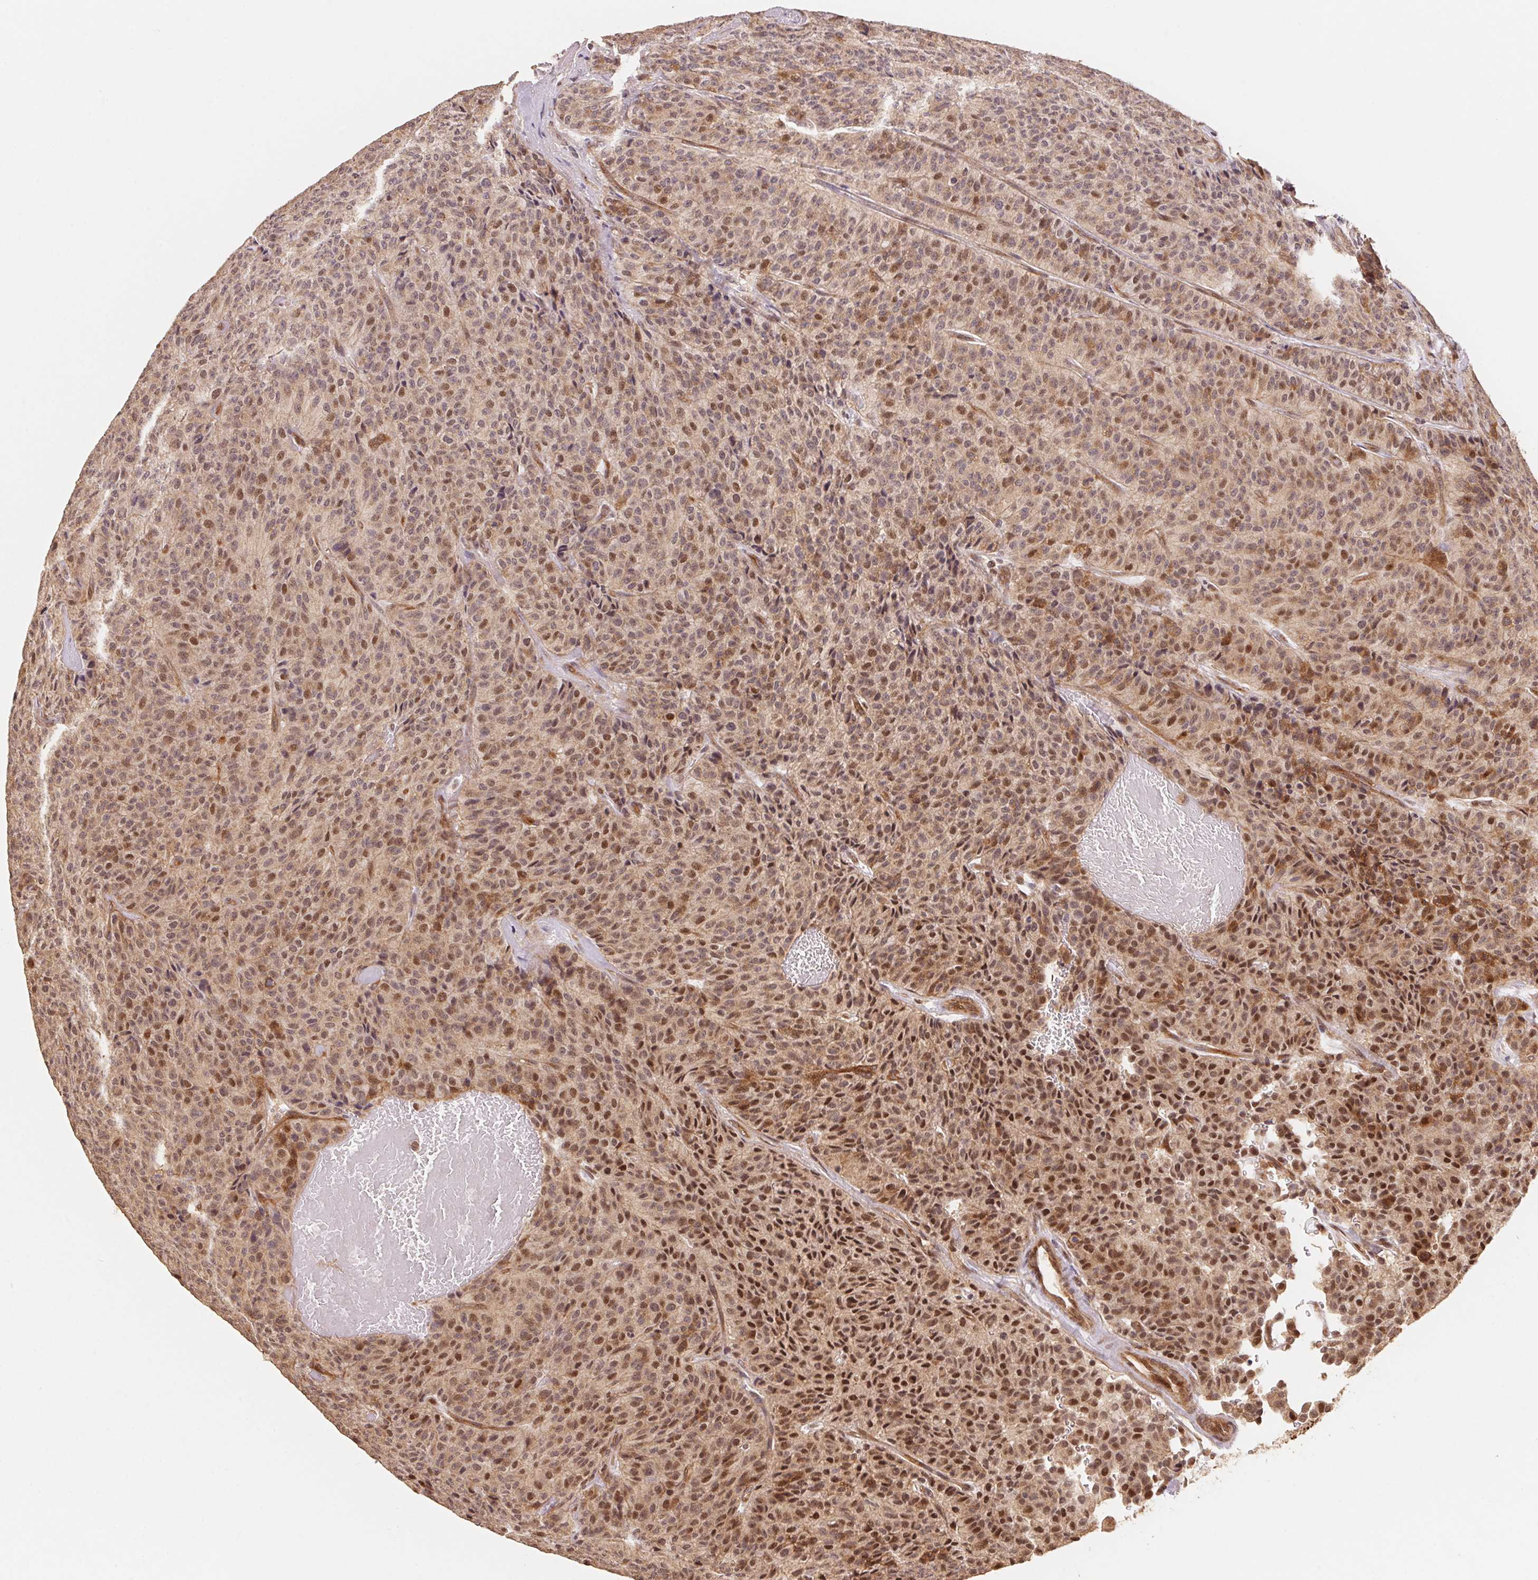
{"staining": {"intensity": "moderate", "quantity": "25%-75%", "location": "nuclear"}, "tissue": "carcinoid", "cell_type": "Tumor cells", "image_type": "cancer", "snomed": [{"axis": "morphology", "description": "Carcinoid, malignant, NOS"}, {"axis": "topography", "description": "Lung"}], "caption": "High-magnification brightfield microscopy of carcinoid stained with DAB (brown) and counterstained with hematoxylin (blue). tumor cells exhibit moderate nuclear positivity is identified in approximately25%-75% of cells.", "gene": "TMEM222", "patient": {"sex": "male", "age": 71}}